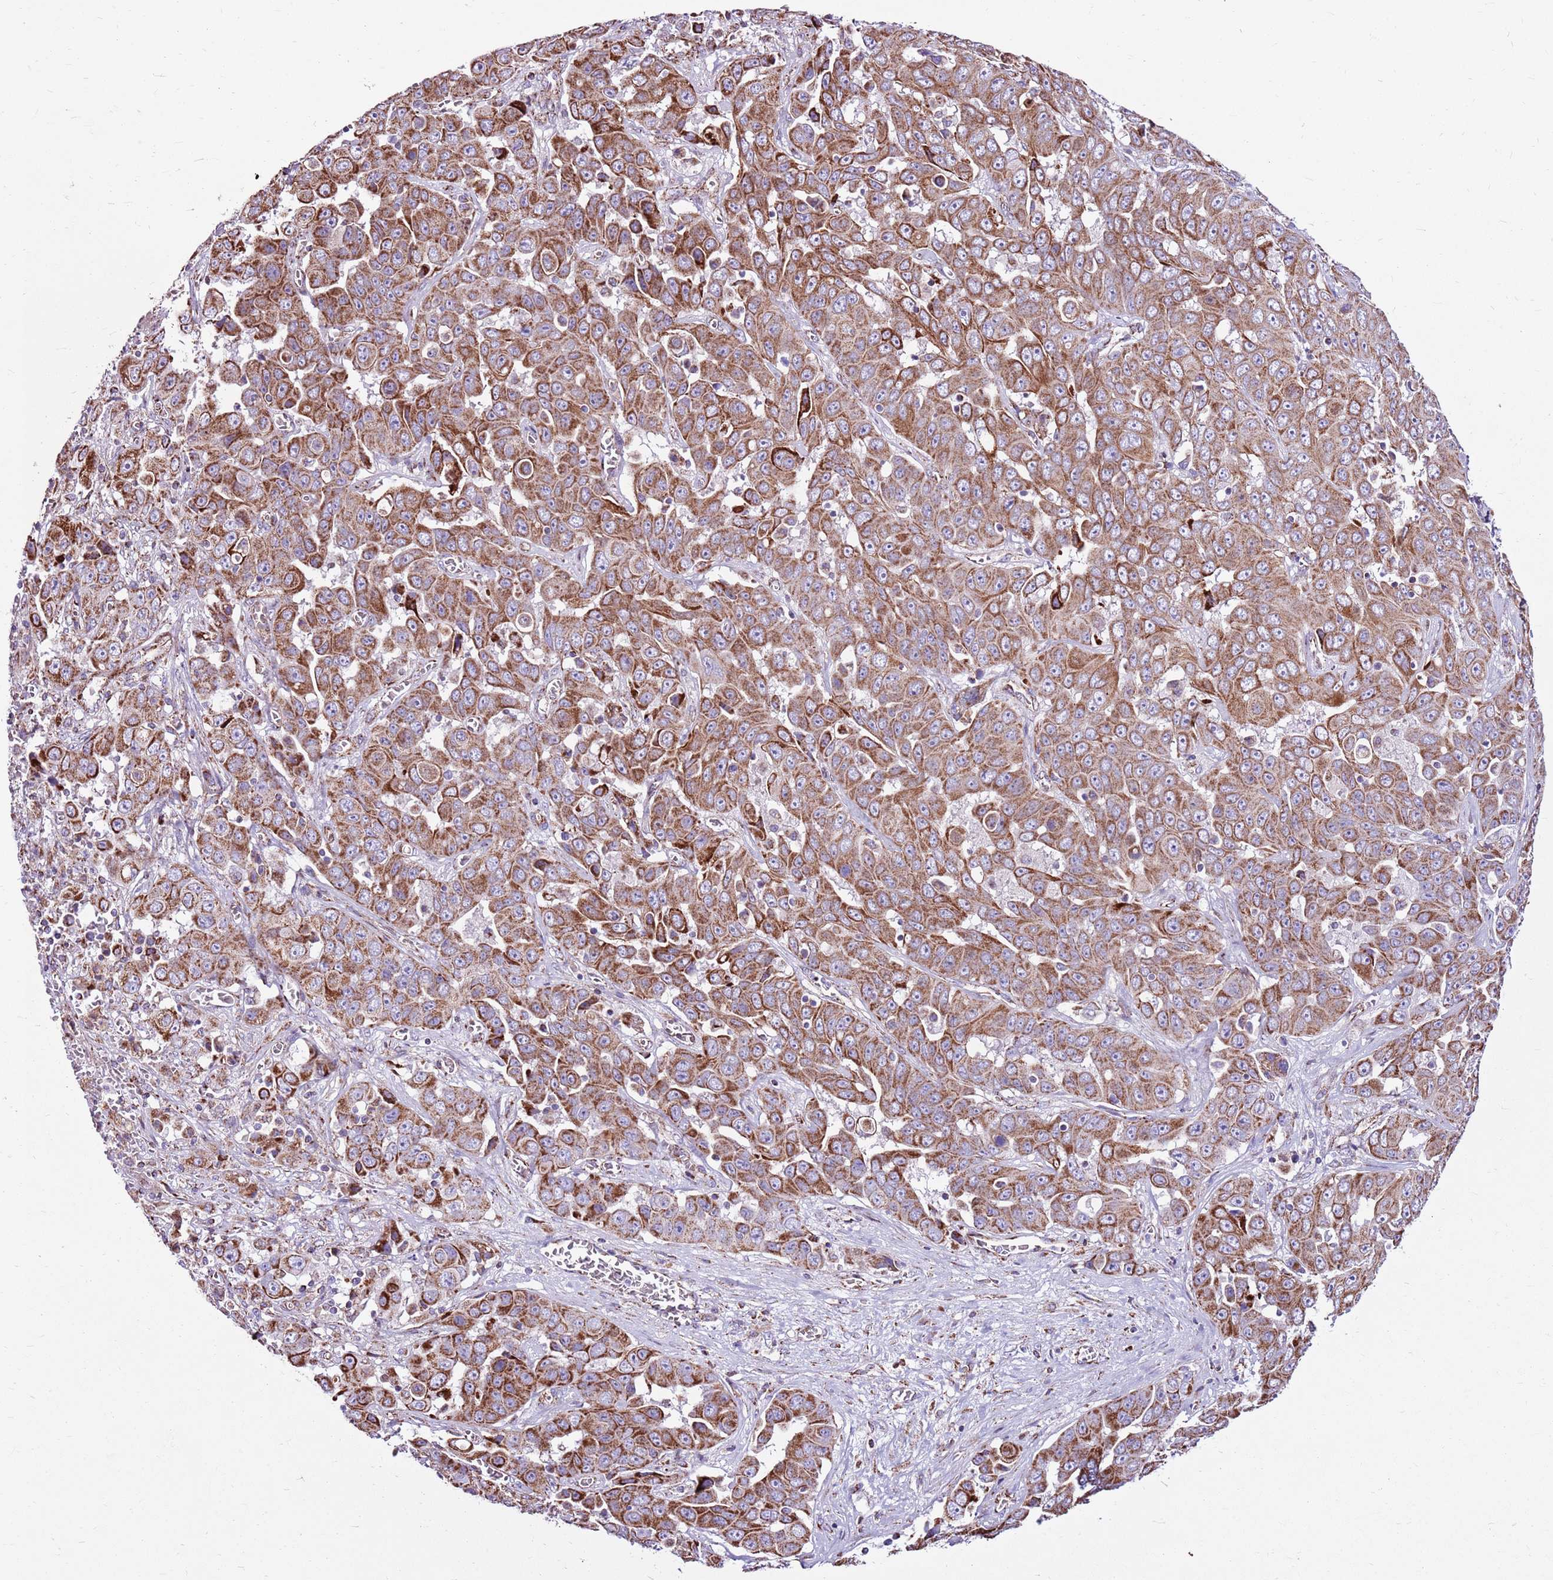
{"staining": {"intensity": "moderate", "quantity": ">75%", "location": "cytoplasmic/membranous"}, "tissue": "liver cancer", "cell_type": "Tumor cells", "image_type": "cancer", "snomed": [{"axis": "morphology", "description": "Cholangiocarcinoma"}, {"axis": "topography", "description": "Liver"}], "caption": "IHC (DAB (3,3'-diaminobenzidine)) staining of human liver cholangiocarcinoma demonstrates moderate cytoplasmic/membranous protein positivity in approximately >75% of tumor cells.", "gene": "HECTD4", "patient": {"sex": "female", "age": 52}}